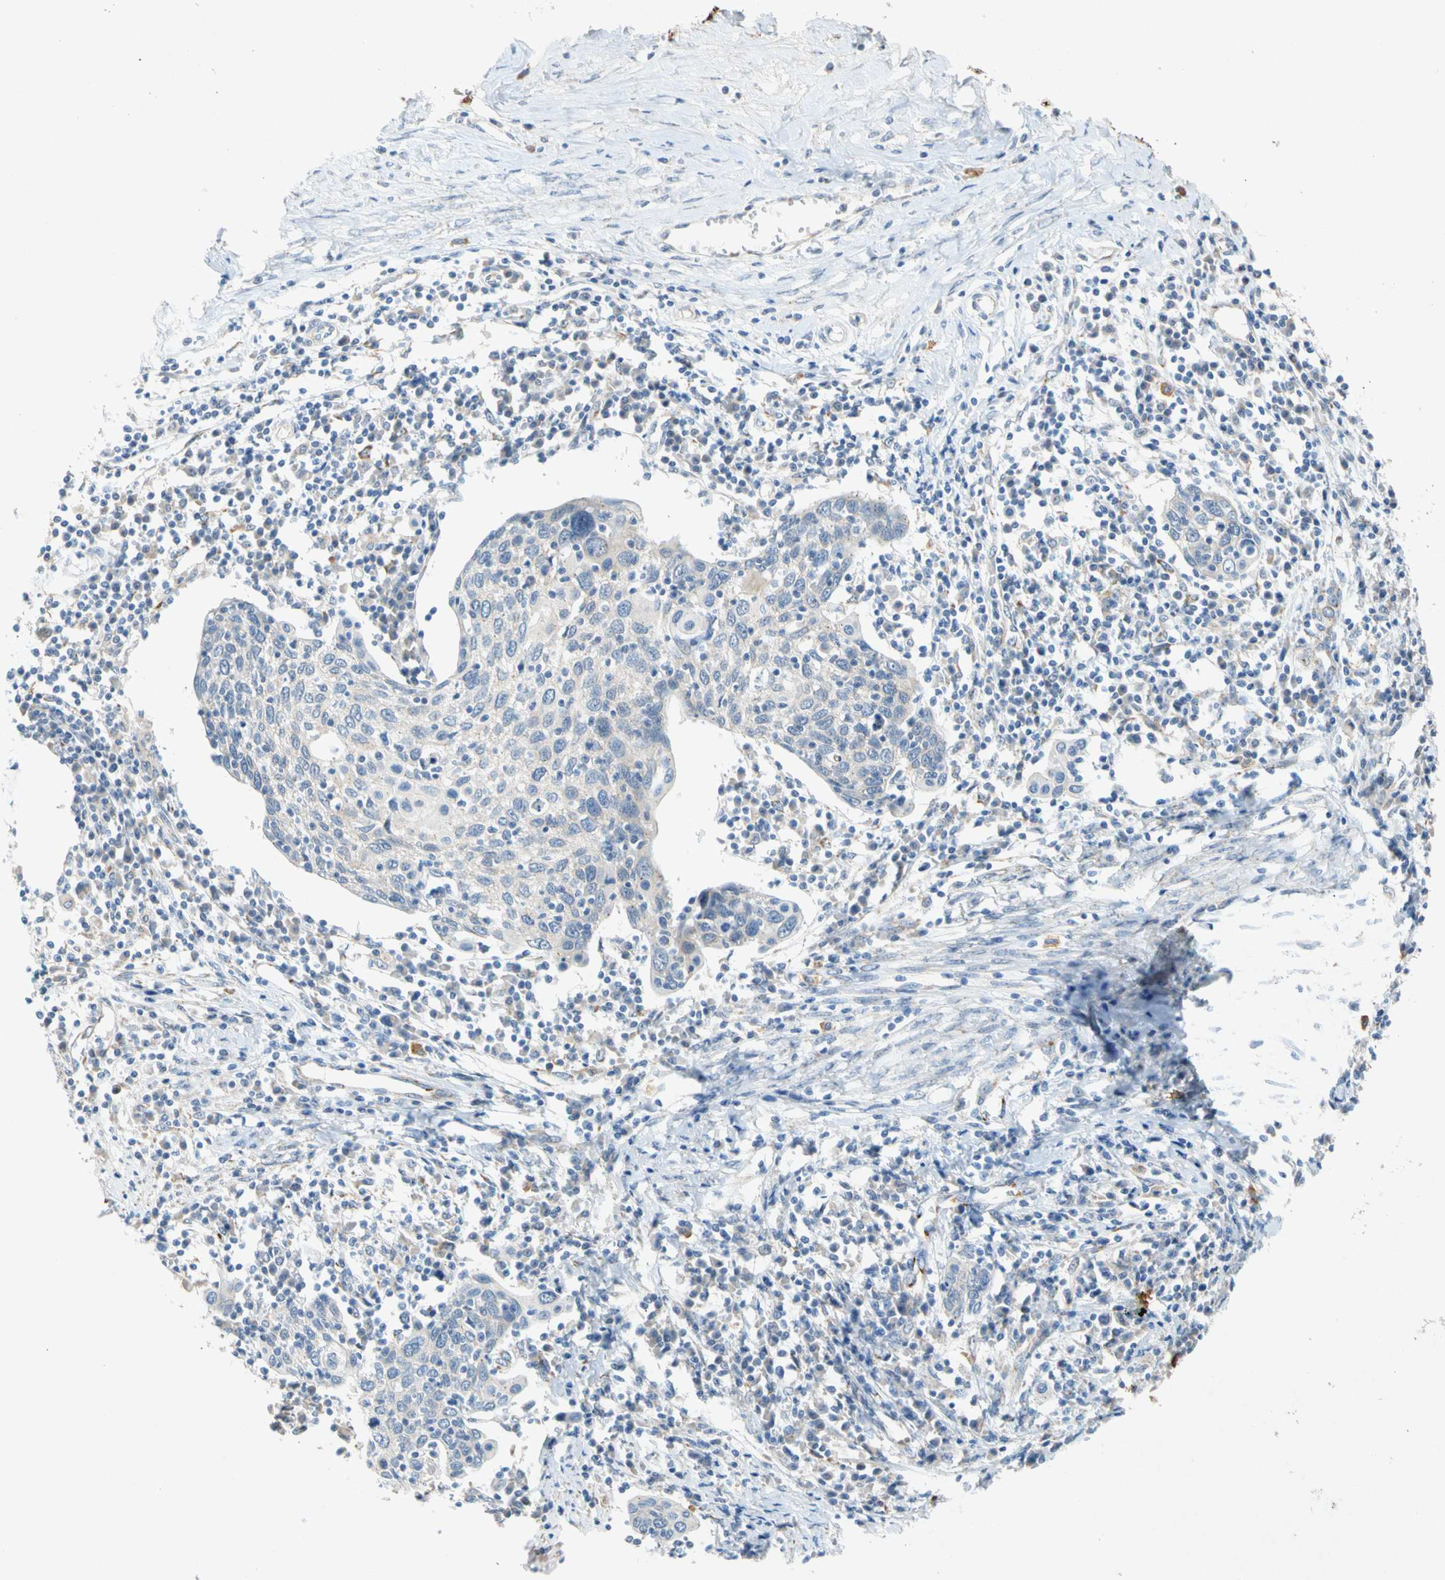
{"staining": {"intensity": "negative", "quantity": "none", "location": "none"}, "tissue": "cervical cancer", "cell_type": "Tumor cells", "image_type": "cancer", "snomed": [{"axis": "morphology", "description": "Squamous cell carcinoma, NOS"}, {"axis": "topography", "description": "Cervix"}], "caption": "The IHC image has no significant expression in tumor cells of squamous cell carcinoma (cervical) tissue.", "gene": "GASK1B", "patient": {"sex": "female", "age": 40}}